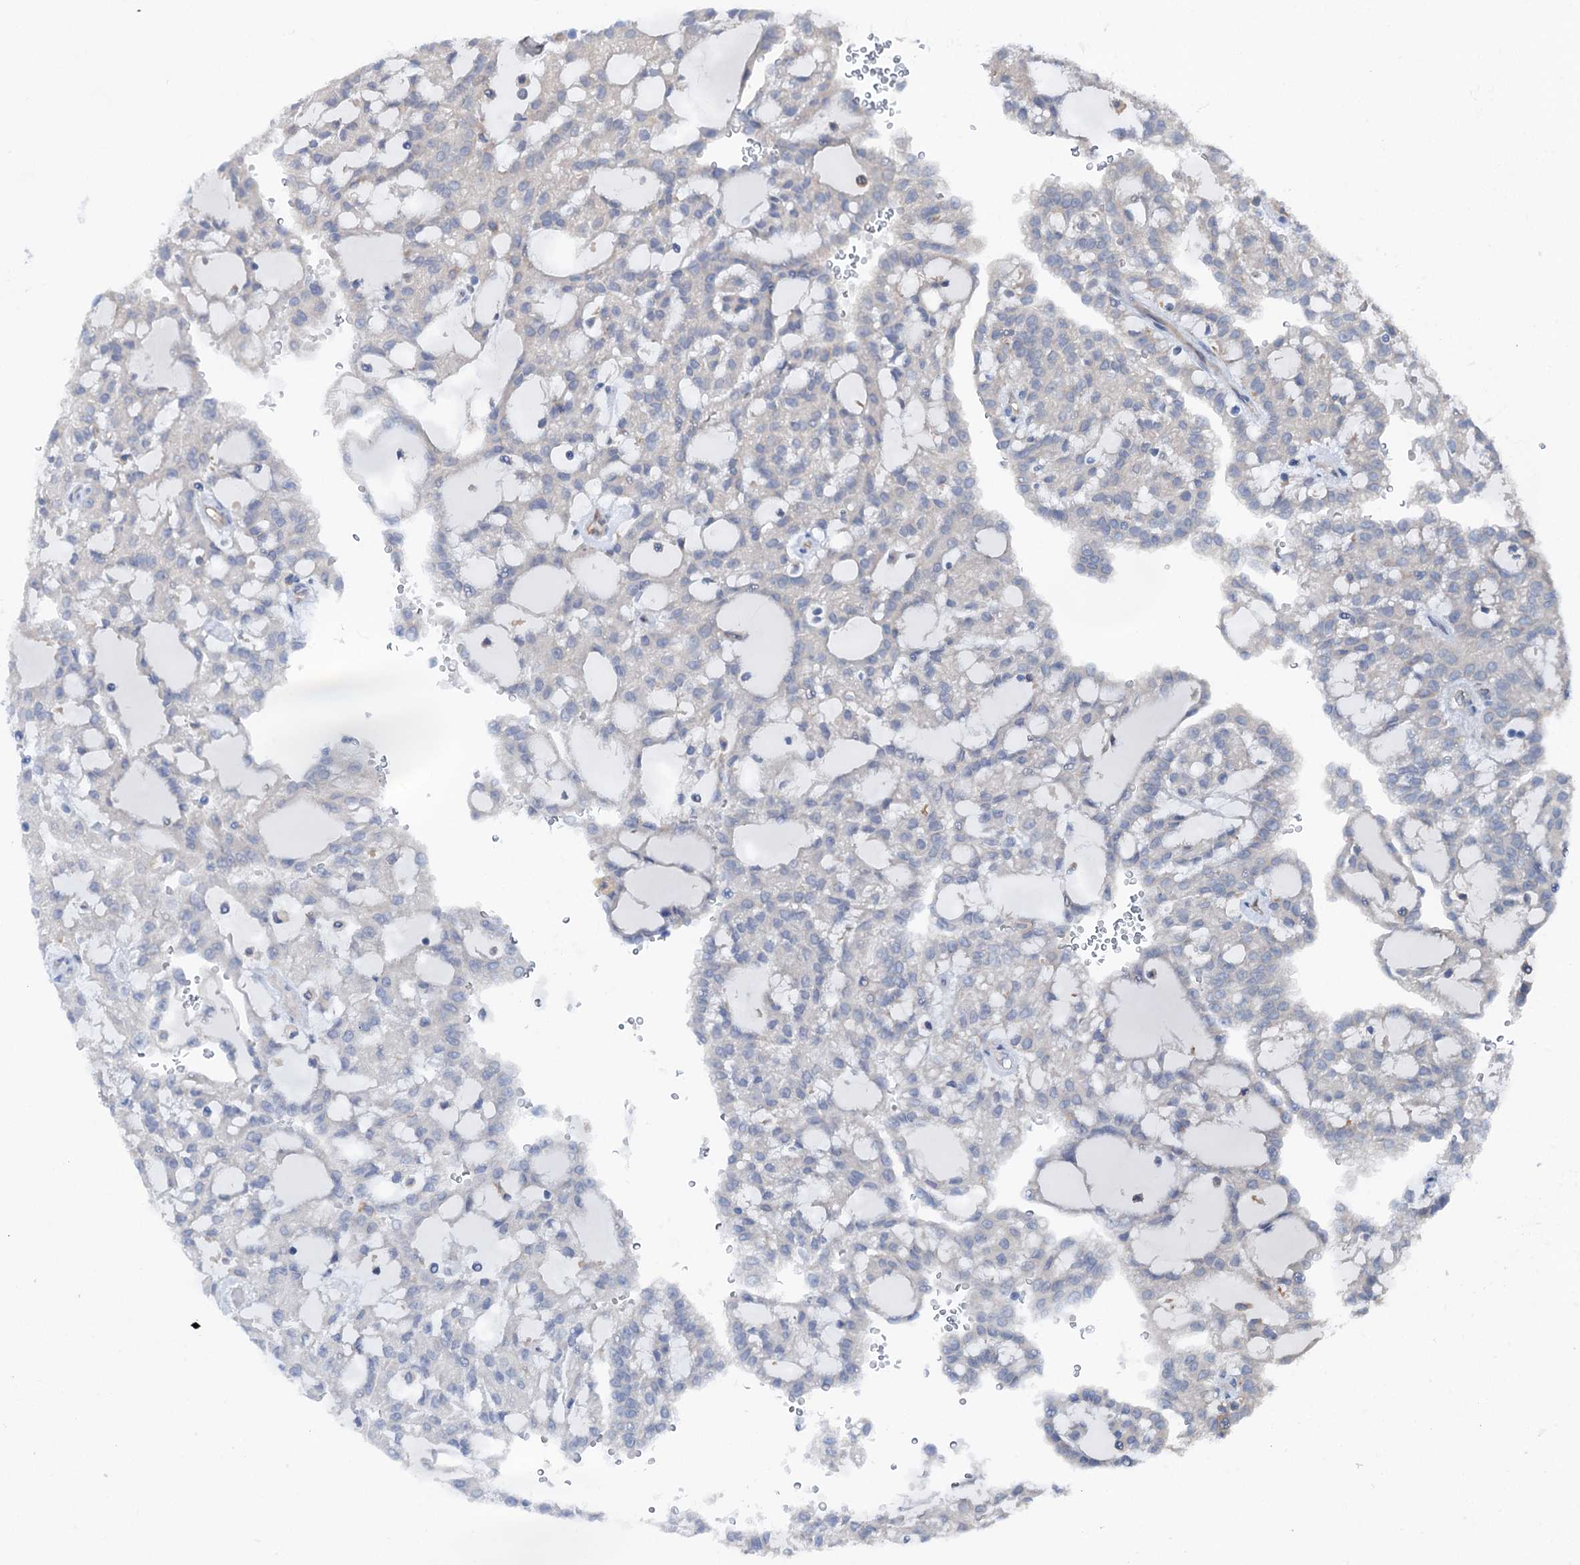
{"staining": {"intensity": "negative", "quantity": "none", "location": "none"}, "tissue": "renal cancer", "cell_type": "Tumor cells", "image_type": "cancer", "snomed": [{"axis": "morphology", "description": "Adenocarcinoma, NOS"}, {"axis": "topography", "description": "Kidney"}], "caption": "Photomicrograph shows no significant protein staining in tumor cells of renal cancer.", "gene": "SHROOM1", "patient": {"sex": "male", "age": 63}}